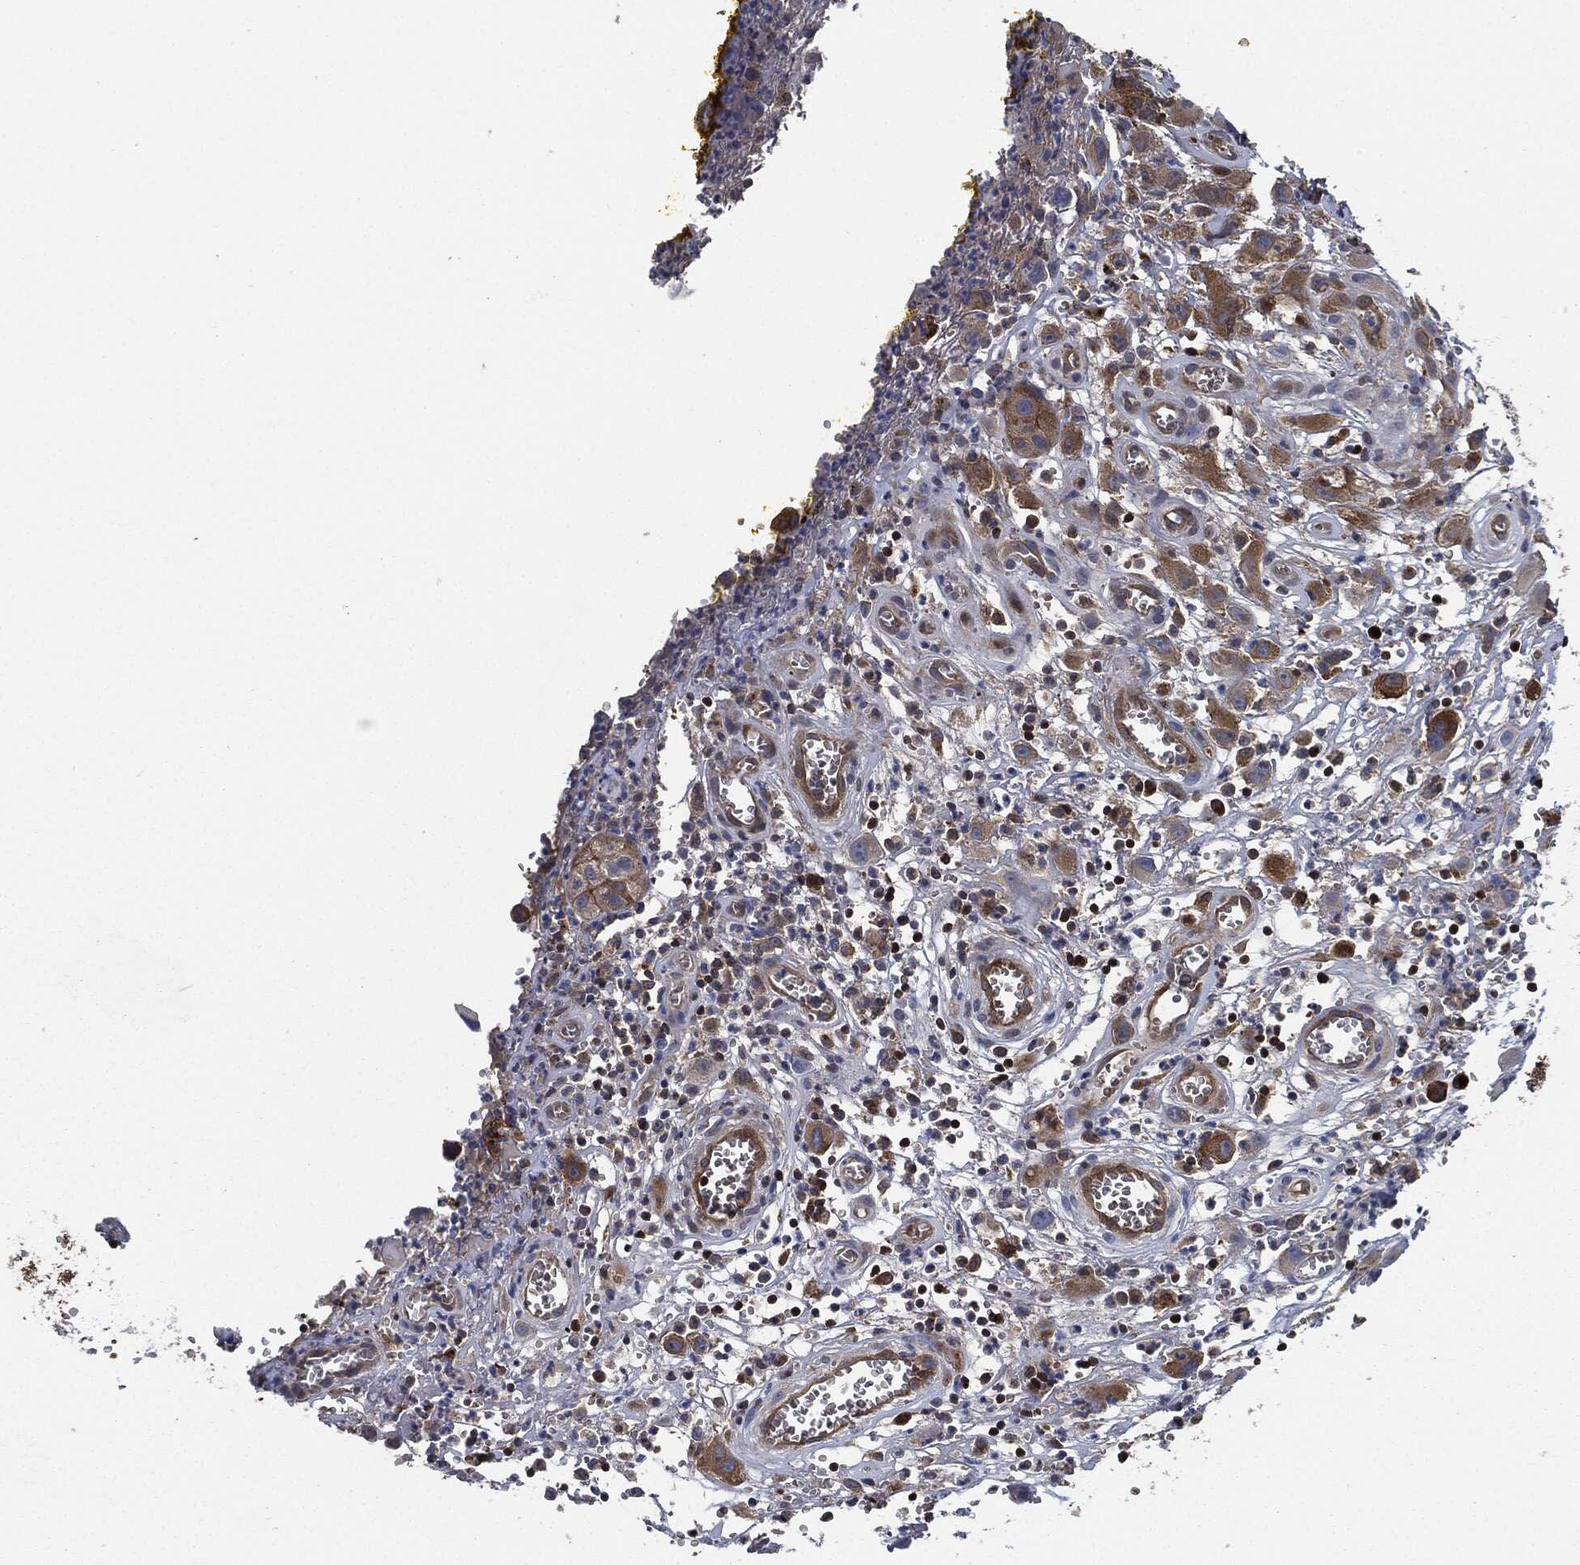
{"staining": {"intensity": "moderate", "quantity": "<25%", "location": "cytoplasmic/membranous"}, "tissue": "head and neck cancer", "cell_type": "Tumor cells", "image_type": "cancer", "snomed": [{"axis": "morphology", "description": "Squamous cell carcinoma, NOS"}, {"axis": "morphology", "description": "Squamous cell carcinoma, metastatic, NOS"}, {"axis": "topography", "description": "Oral tissue"}, {"axis": "topography", "description": "Head-Neck"}], "caption": "Protein expression analysis of head and neck squamous cell carcinoma shows moderate cytoplasmic/membranous positivity in approximately <25% of tumor cells. (brown staining indicates protein expression, while blue staining denotes nuclei).", "gene": "PRDX2", "patient": {"sex": "female", "age": 85}}